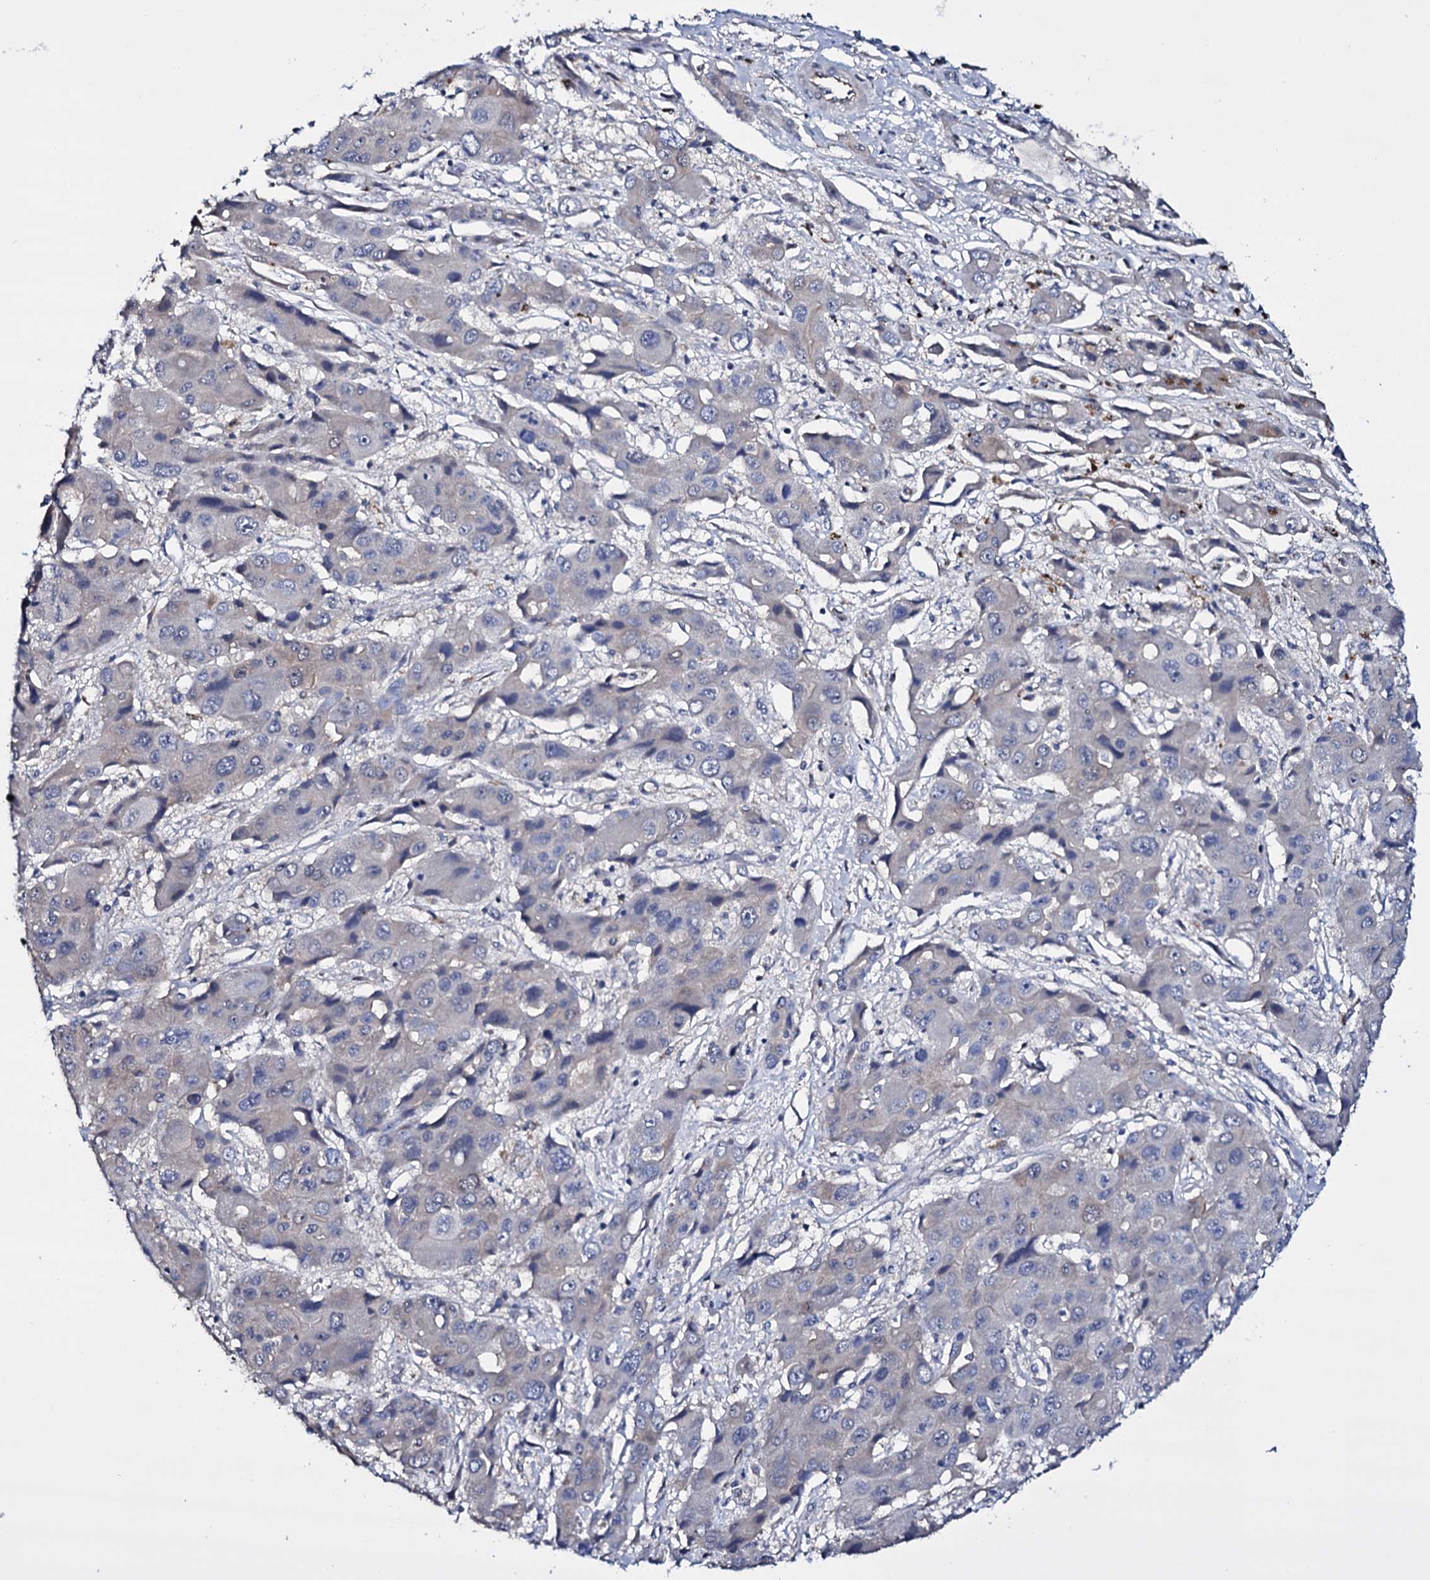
{"staining": {"intensity": "negative", "quantity": "none", "location": "none"}, "tissue": "liver cancer", "cell_type": "Tumor cells", "image_type": "cancer", "snomed": [{"axis": "morphology", "description": "Cholangiocarcinoma"}, {"axis": "topography", "description": "Liver"}], "caption": "The immunohistochemistry histopathology image has no significant staining in tumor cells of liver cholangiocarcinoma tissue. Brightfield microscopy of immunohistochemistry stained with DAB (brown) and hematoxylin (blue), captured at high magnification.", "gene": "BCL2L14", "patient": {"sex": "male", "age": 67}}